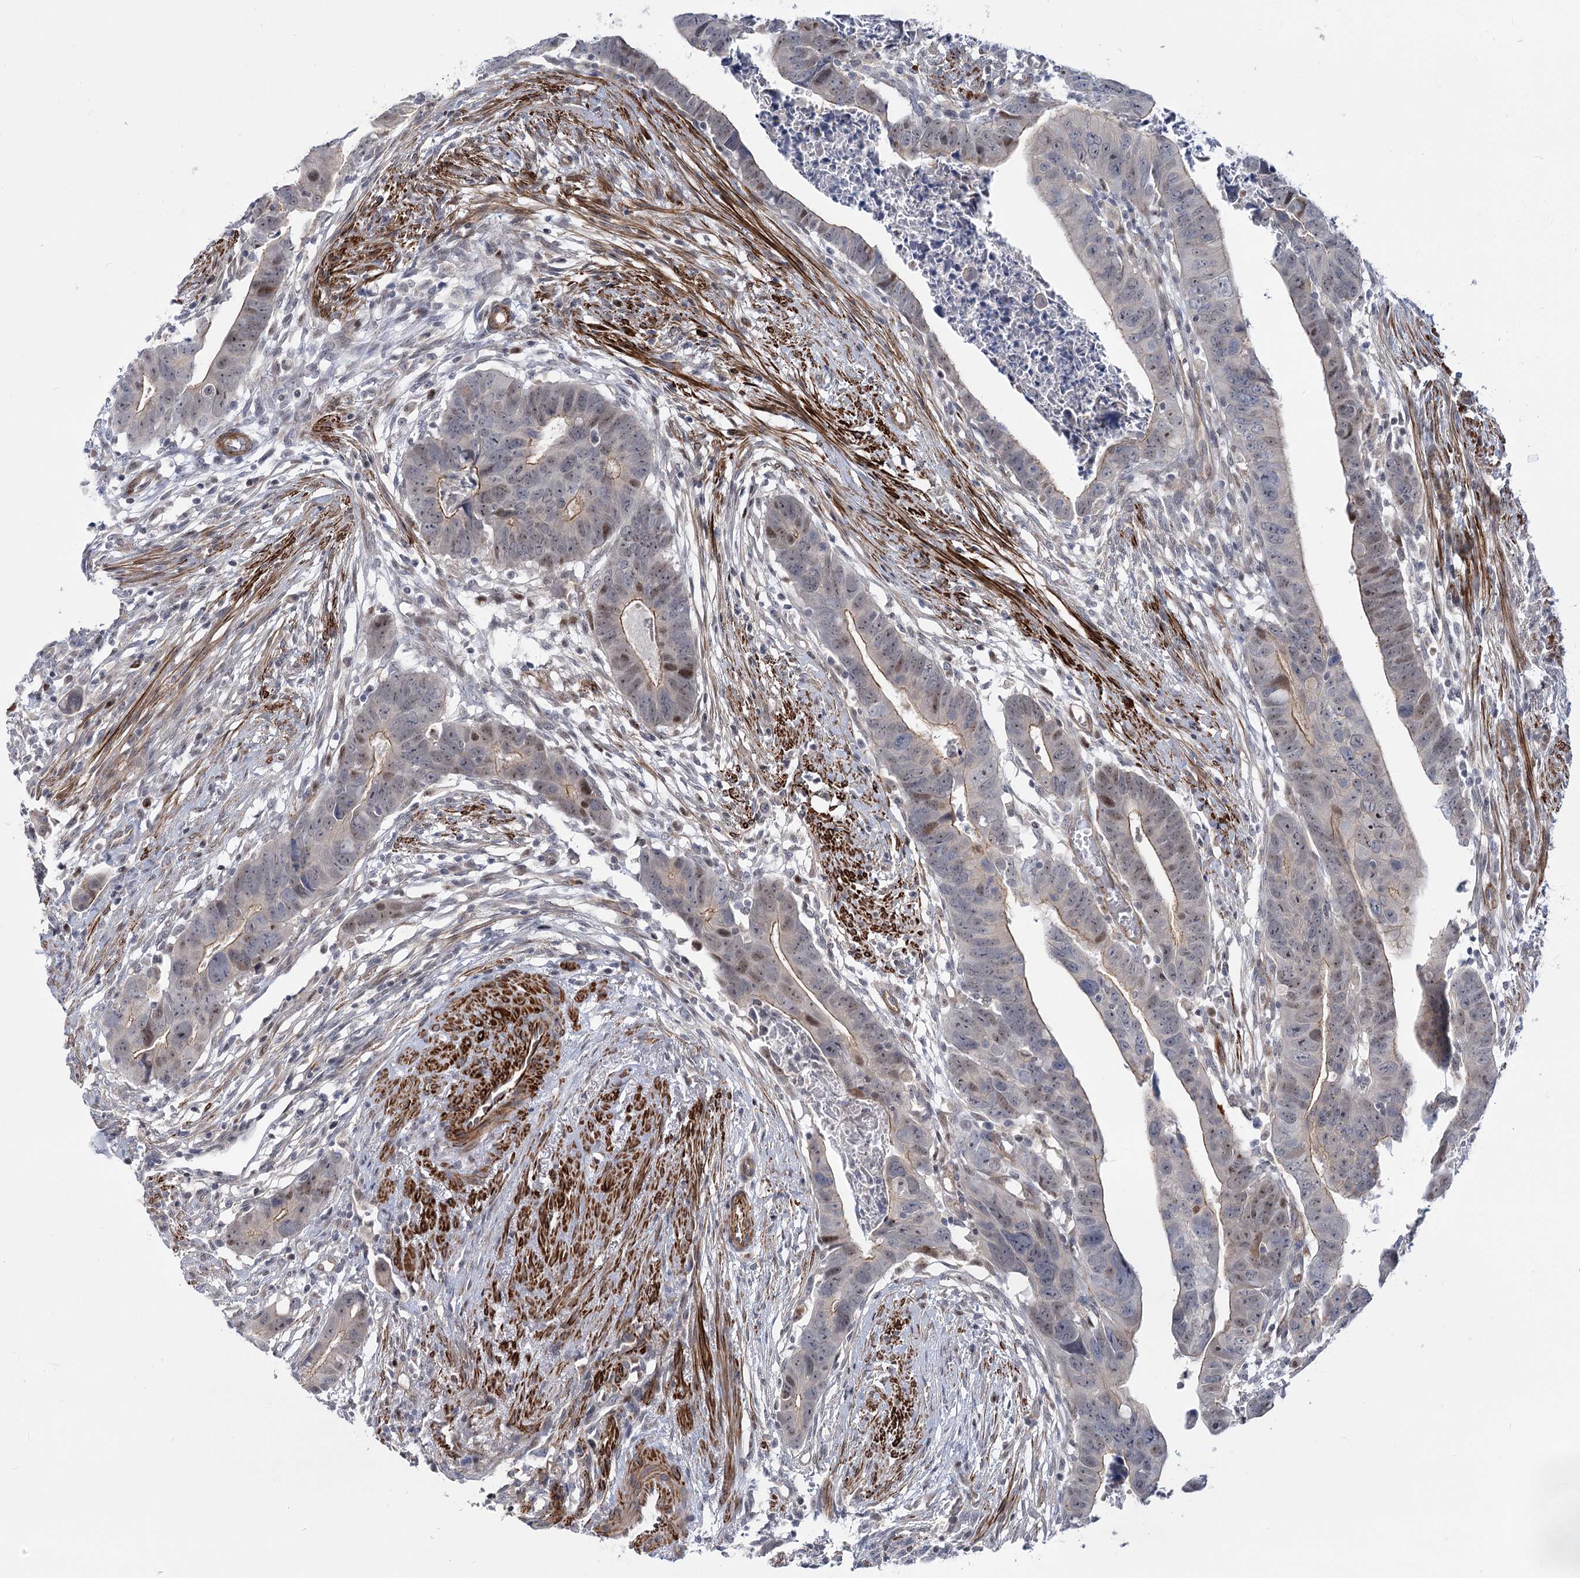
{"staining": {"intensity": "moderate", "quantity": "<25%", "location": "cytoplasmic/membranous,nuclear"}, "tissue": "colorectal cancer", "cell_type": "Tumor cells", "image_type": "cancer", "snomed": [{"axis": "morphology", "description": "Adenocarcinoma, NOS"}, {"axis": "topography", "description": "Rectum"}], "caption": "High-power microscopy captured an immunohistochemistry (IHC) image of colorectal cancer (adenocarcinoma), revealing moderate cytoplasmic/membranous and nuclear positivity in about <25% of tumor cells. Using DAB (brown) and hematoxylin (blue) stains, captured at high magnification using brightfield microscopy.", "gene": "ARSI", "patient": {"sex": "female", "age": 65}}